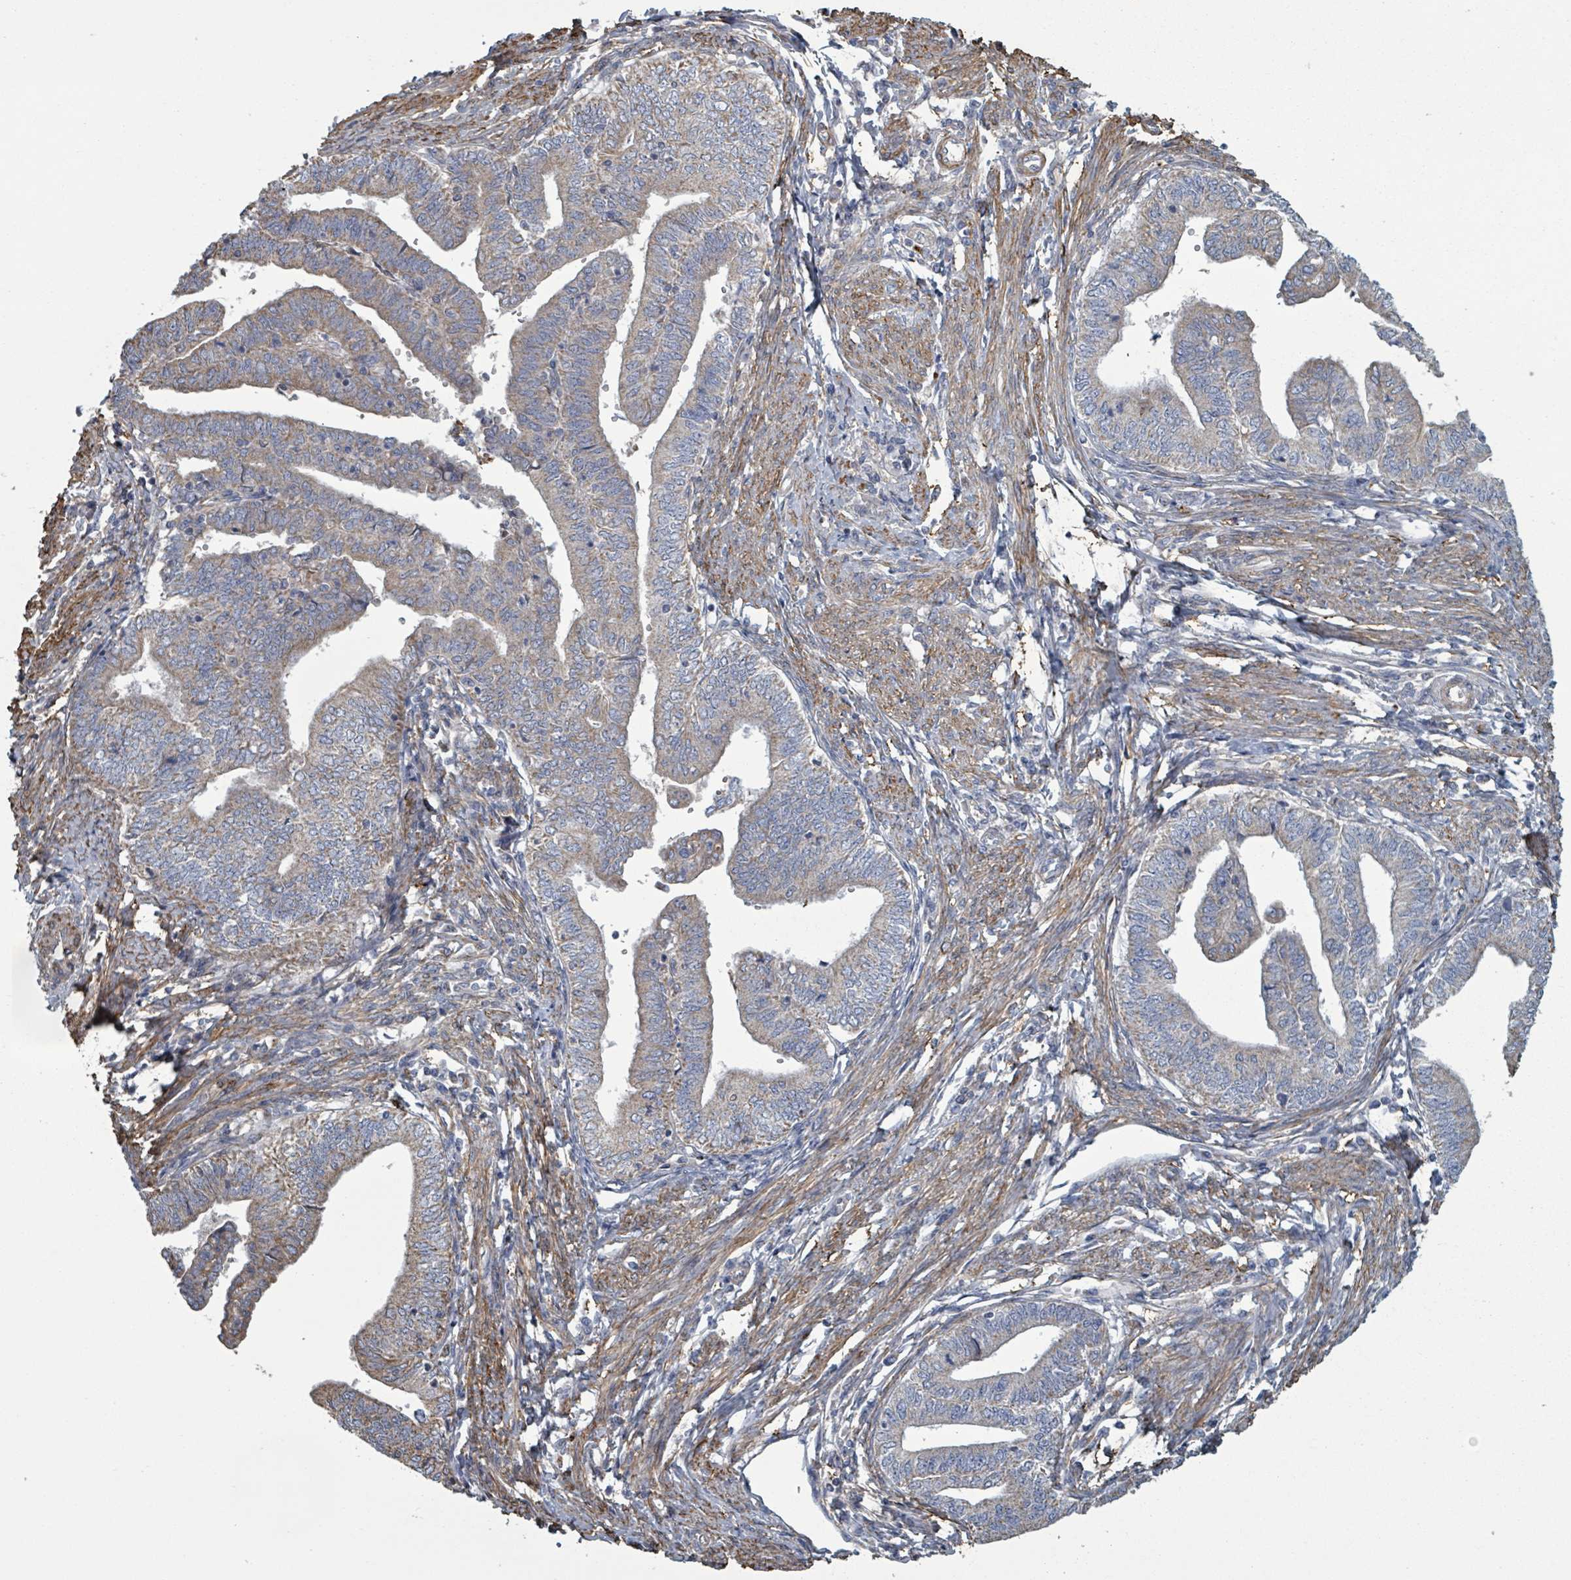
{"staining": {"intensity": "moderate", "quantity": "25%-75%", "location": "cytoplasmic/membranous"}, "tissue": "endometrial cancer", "cell_type": "Tumor cells", "image_type": "cancer", "snomed": [{"axis": "morphology", "description": "Adenocarcinoma, NOS"}, {"axis": "topography", "description": "Endometrium"}], "caption": "Immunohistochemistry of endometrial cancer (adenocarcinoma) displays medium levels of moderate cytoplasmic/membranous positivity in approximately 25%-75% of tumor cells. The staining is performed using DAB (3,3'-diaminobenzidine) brown chromogen to label protein expression. The nuclei are counter-stained blue using hematoxylin.", "gene": "ADCK1", "patient": {"sex": "female", "age": 66}}